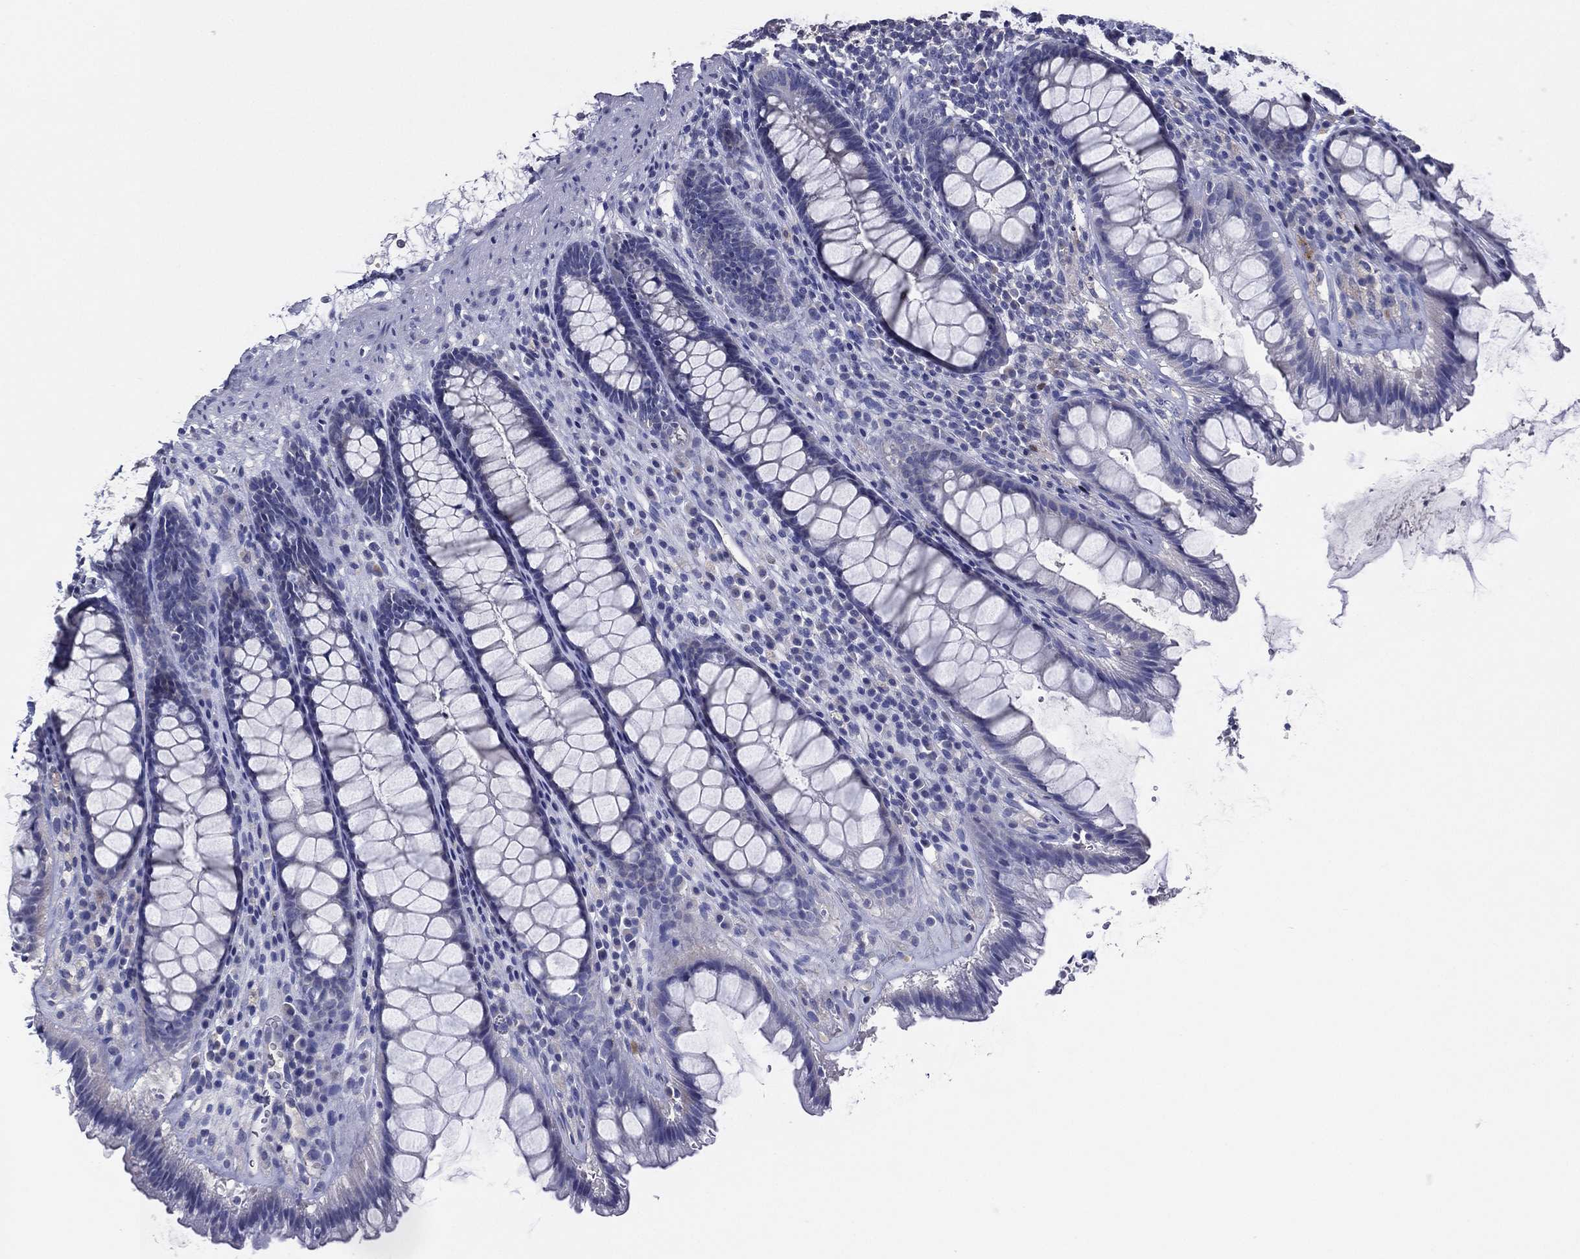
{"staining": {"intensity": "negative", "quantity": "none", "location": "none"}, "tissue": "rectum", "cell_type": "Glandular cells", "image_type": "normal", "snomed": [{"axis": "morphology", "description": "Normal tissue, NOS"}, {"axis": "topography", "description": "Rectum"}], "caption": "Rectum stained for a protein using immunohistochemistry (IHC) shows no positivity glandular cells.", "gene": "TFAP2A", "patient": {"sex": "male", "age": 72}}